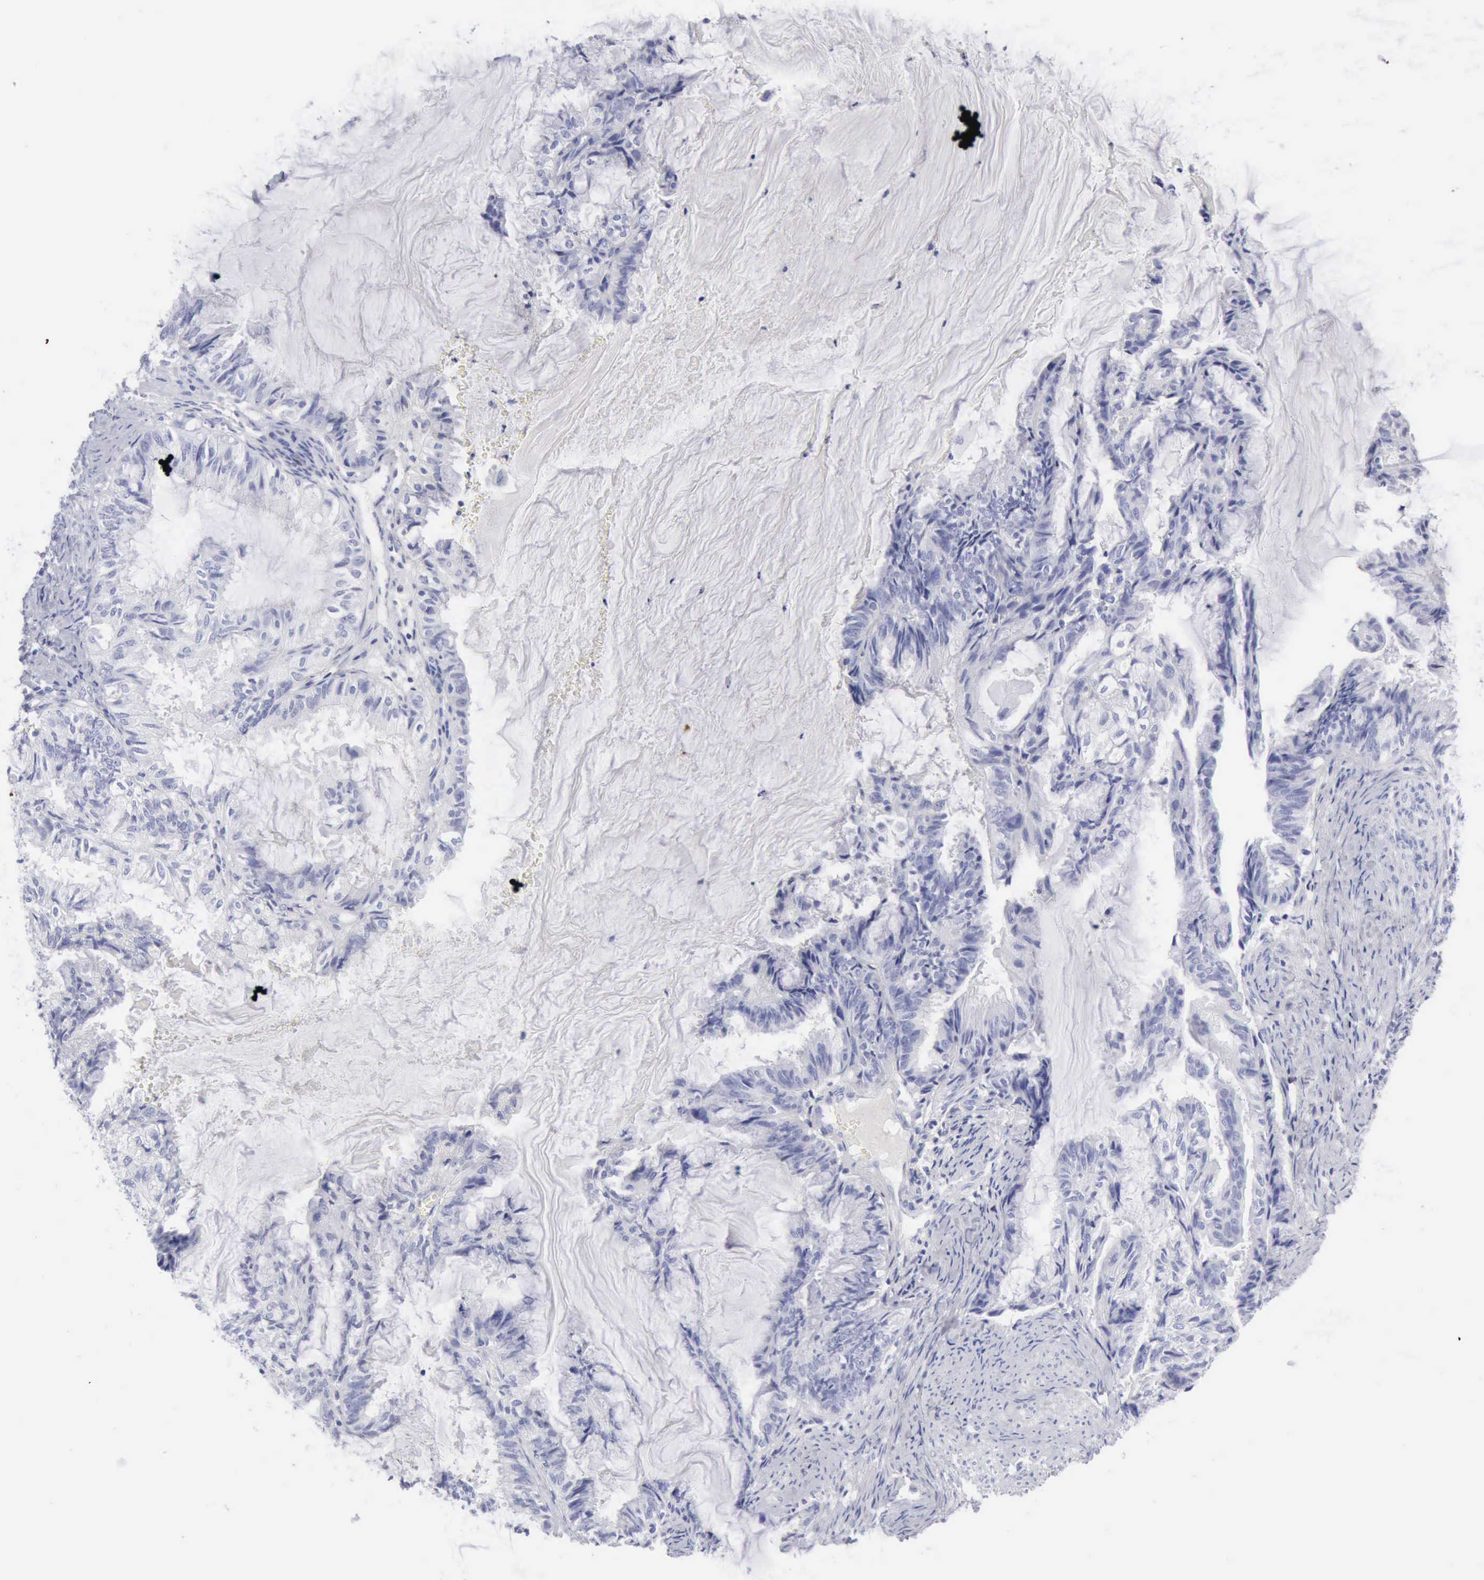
{"staining": {"intensity": "negative", "quantity": "none", "location": "none"}, "tissue": "endometrial cancer", "cell_type": "Tumor cells", "image_type": "cancer", "snomed": [{"axis": "morphology", "description": "Adenocarcinoma, NOS"}, {"axis": "topography", "description": "Endometrium"}], "caption": "Tumor cells show no significant staining in endometrial adenocarcinoma. (DAB IHC, high magnification).", "gene": "KRT10", "patient": {"sex": "female", "age": 86}}